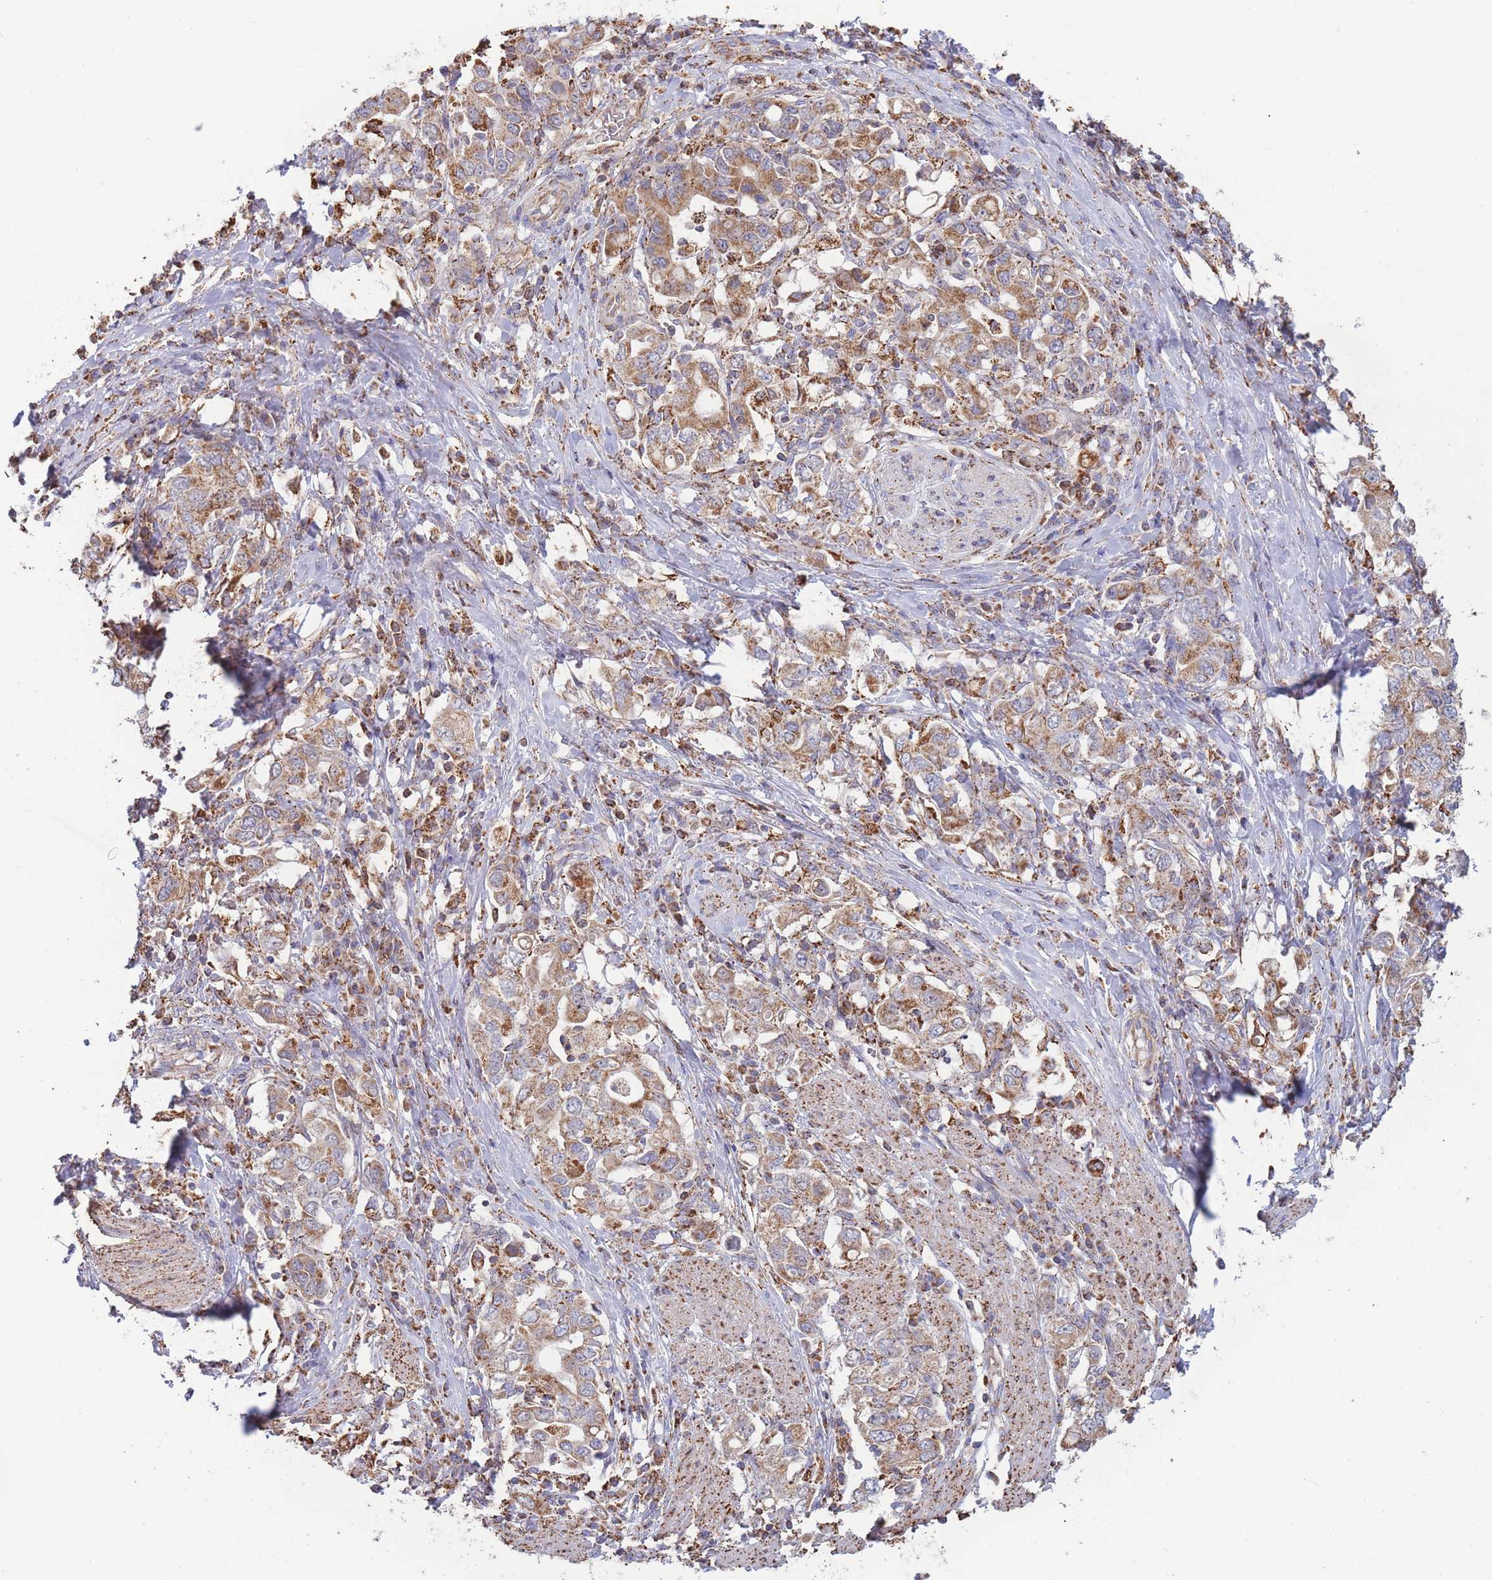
{"staining": {"intensity": "moderate", "quantity": ">75%", "location": "cytoplasmic/membranous"}, "tissue": "stomach cancer", "cell_type": "Tumor cells", "image_type": "cancer", "snomed": [{"axis": "morphology", "description": "Adenocarcinoma, NOS"}, {"axis": "topography", "description": "Stomach, upper"}, {"axis": "topography", "description": "Stomach"}], "caption": "Protein expression analysis of human adenocarcinoma (stomach) reveals moderate cytoplasmic/membranous staining in approximately >75% of tumor cells. Nuclei are stained in blue.", "gene": "MRPL17", "patient": {"sex": "male", "age": 62}}